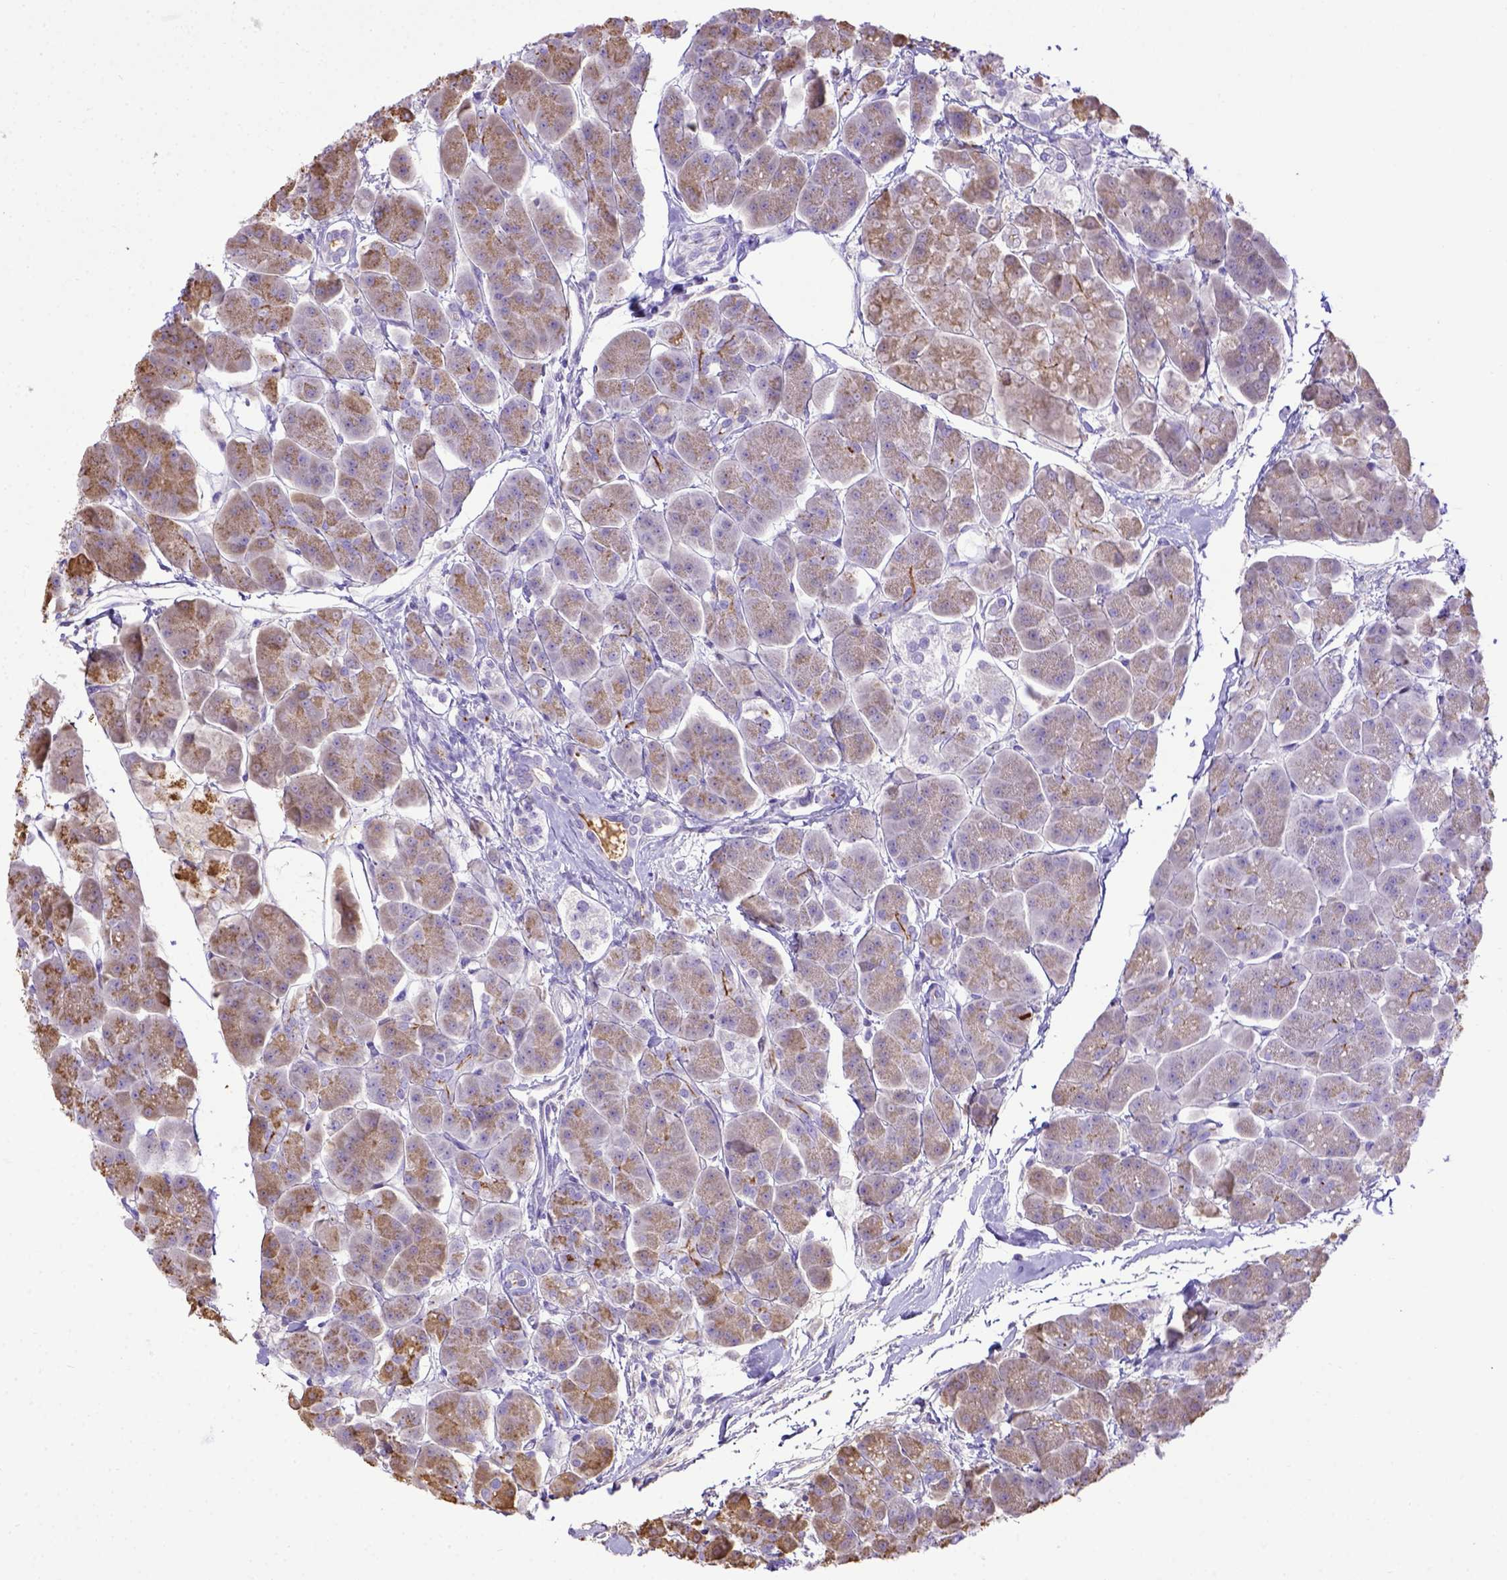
{"staining": {"intensity": "weak", "quantity": ">75%", "location": "cytoplasmic/membranous"}, "tissue": "pancreas", "cell_type": "Exocrine glandular cells", "image_type": "normal", "snomed": [{"axis": "morphology", "description": "Normal tissue, NOS"}, {"axis": "topography", "description": "Adipose tissue"}, {"axis": "topography", "description": "Pancreas"}, {"axis": "topography", "description": "Peripheral nerve tissue"}], "caption": "Immunohistochemical staining of unremarkable pancreas reveals low levels of weak cytoplasmic/membranous positivity in approximately >75% of exocrine glandular cells. (Stains: DAB in brown, nuclei in blue, Microscopy: brightfield microscopy at high magnification).", "gene": "CFAP300", "patient": {"sex": "female", "age": 58}}